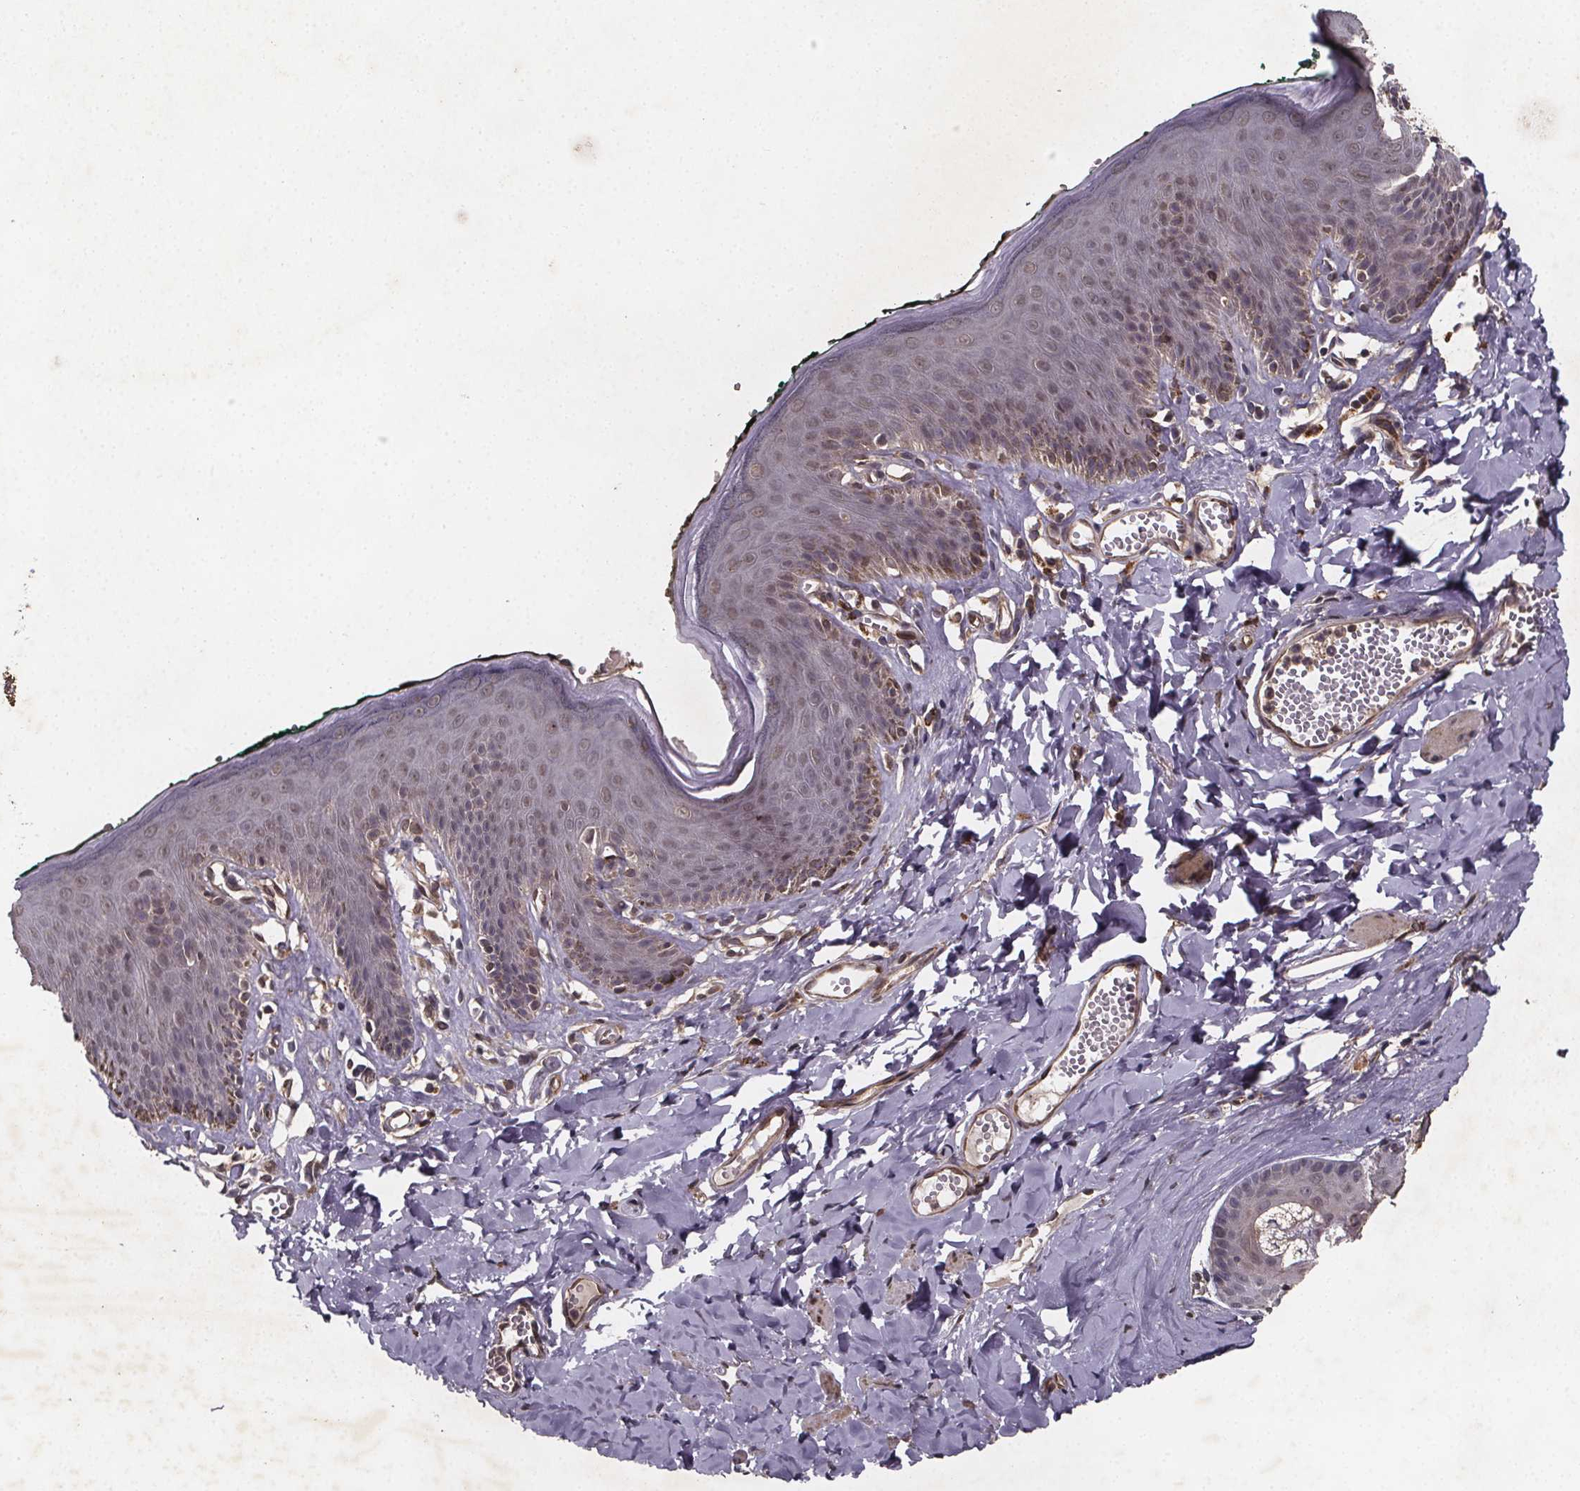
{"staining": {"intensity": "moderate", "quantity": "<25%", "location": "cytoplasmic/membranous"}, "tissue": "skin", "cell_type": "Epidermal cells", "image_type": "normal", "snomed": [{"axis": "morphology", "description": "Normal tissue, NOS"}, {"axis": "topography", "description": "Vulva"}, {"axis": "topography", "description": "Peripheral nerve tissue"}], "caption": "This histopathology image displays immunohistochemistry staining of normal human skin, with low moderate cytoplasmic/membranous positivity in about <25% of epidermal cells.", "gene": "PIERCE2", "patient": {"sex": "female", "age": 66}}